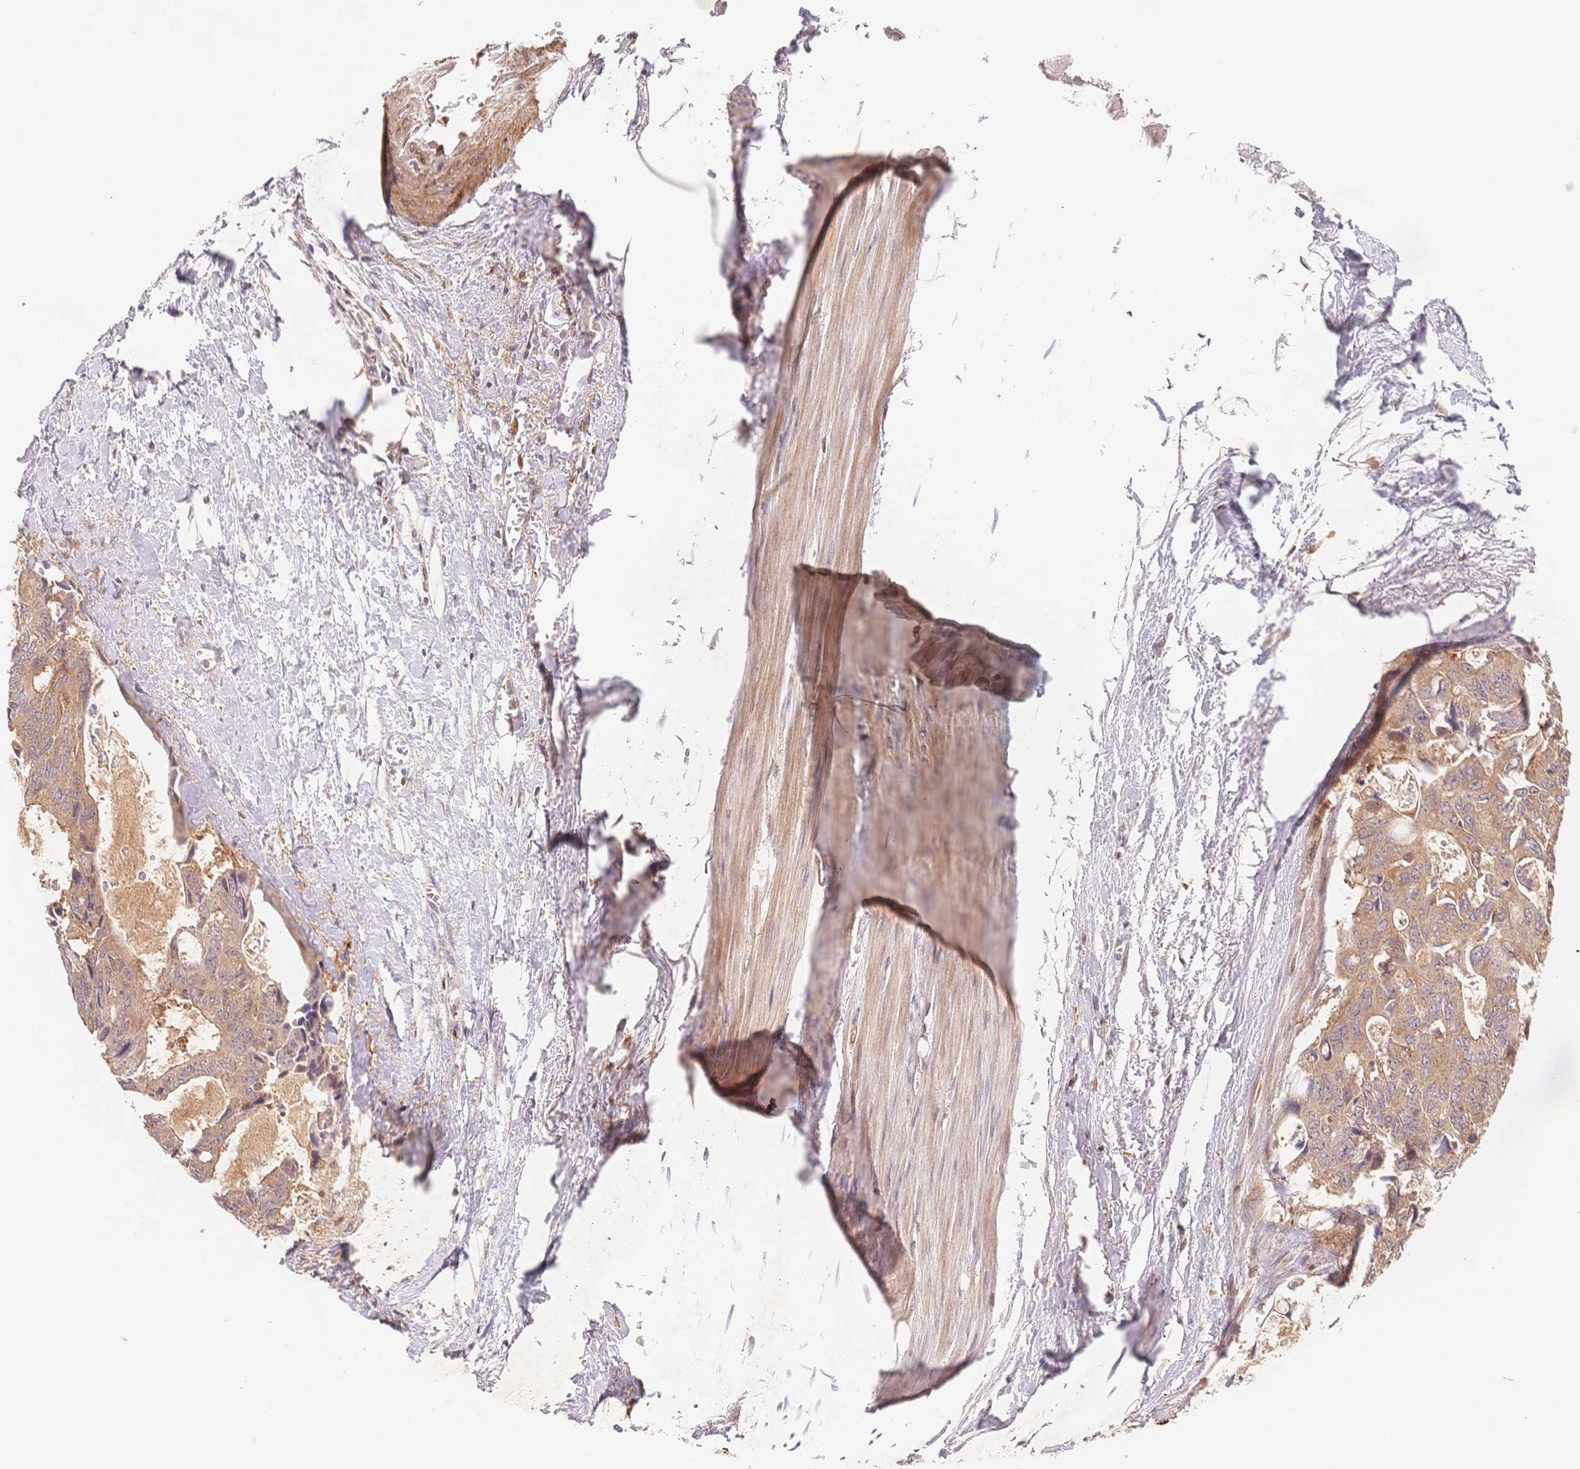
{"staining": {"intensity": "moderate", "quantity": ">75%", "location": "cytoplasmic/membranous"}, "tissue": "colorectal cancer", "cell_type": "Tumor cells", "image_type": "cancer", "snomed": [{"axis": "morphology", "description": "Adenocarcinoma, NOS"}, {"axis": "topography", "description": "Rectum"}], "caption": "Immunohistochemical staining of human adenocarcinoma (colorectal) shows medium levels of moderate cytoplasmic/membranous protein staining in approximately >75% of tumor cells.", "gene": "C12orf75", "patient": {"sex": "male", "age": 76}}